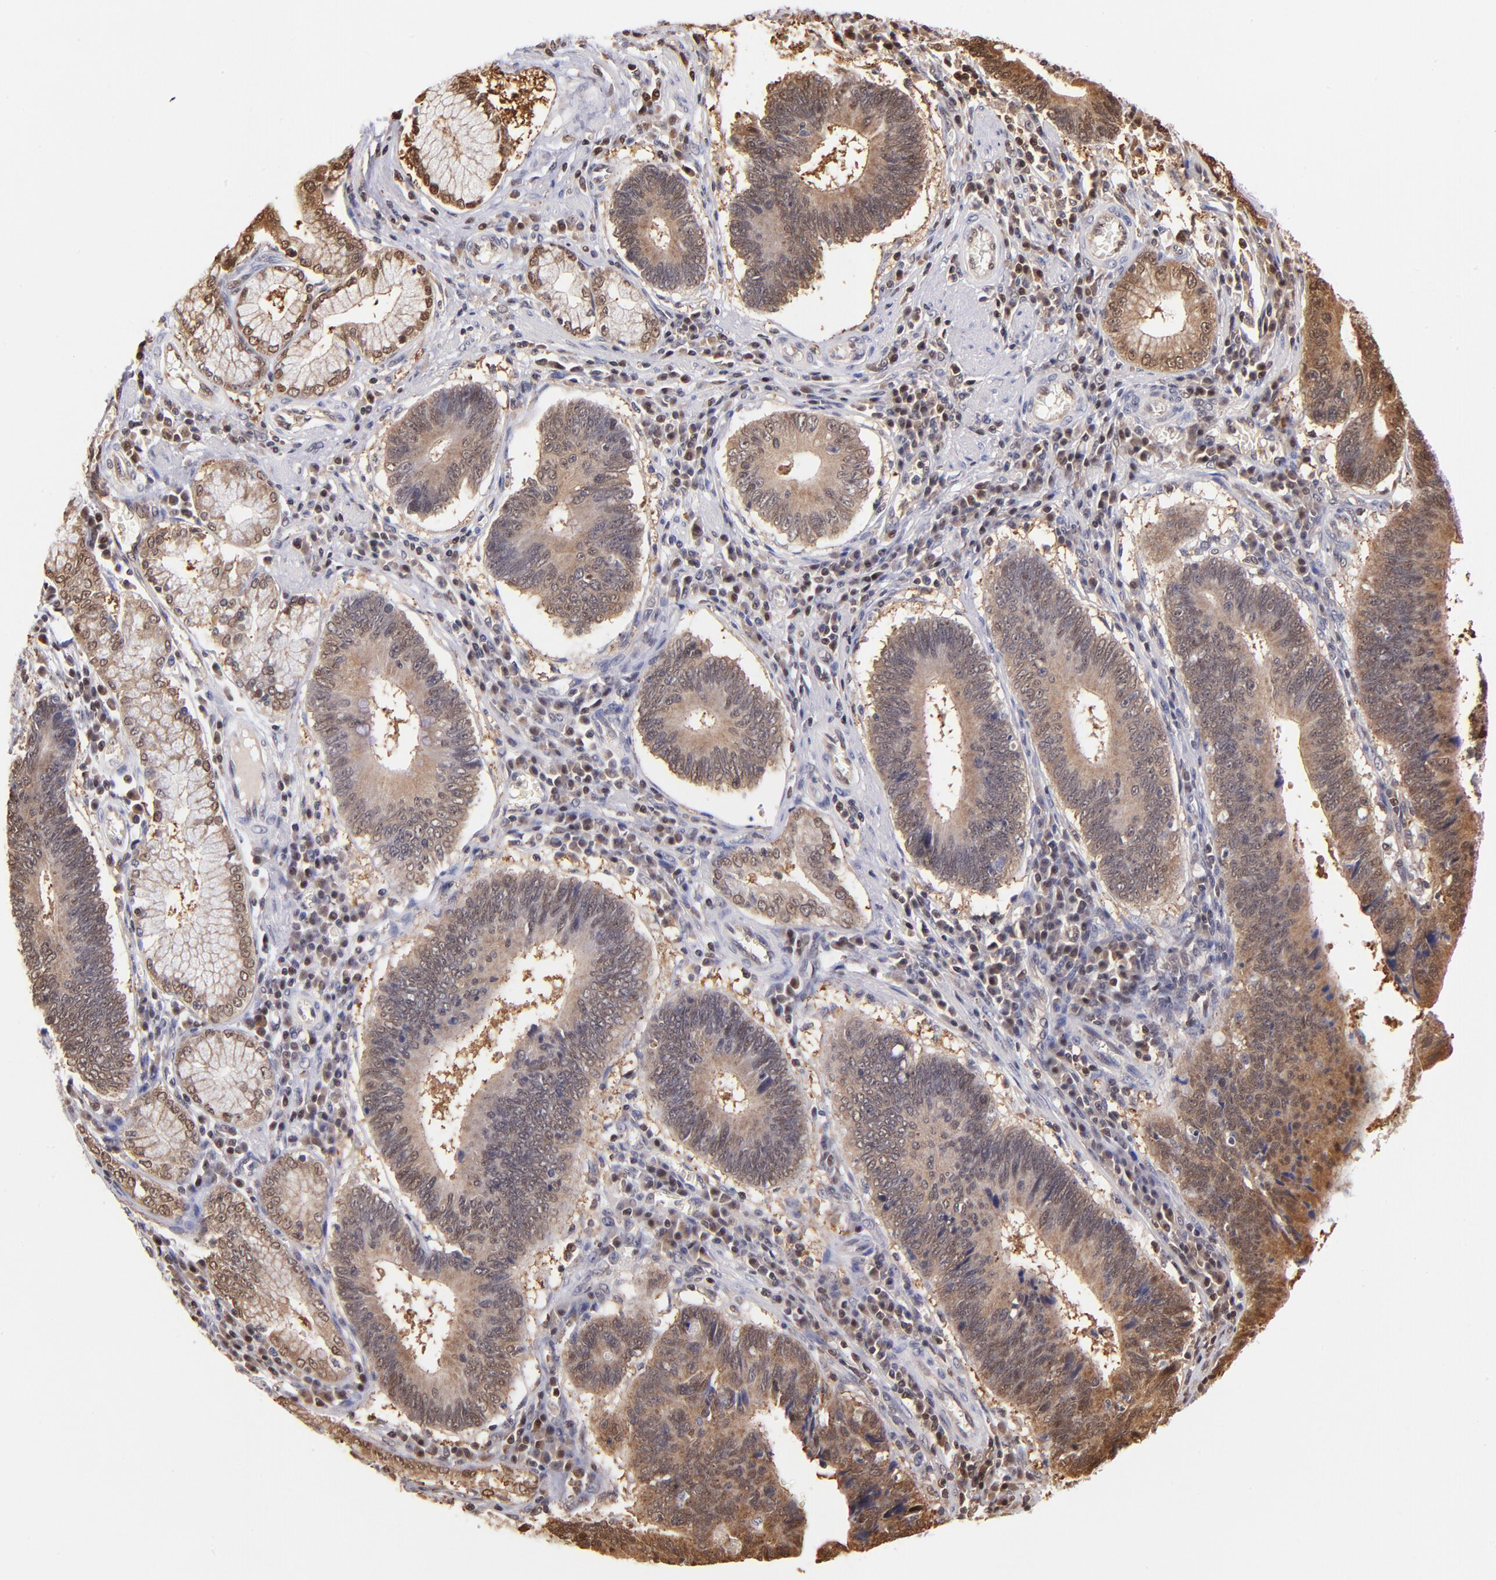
{"staining": {"intensity": "moderate", "quantity": ">75%", "location": "cytoplasmic/membranous,nuclear"}, "tissue": "stomach cancer", "cell_type": "Tumor cells", "image_type": "cancer", "snomed": [{"axis": "morphology", "description": "Adenocarcinoma, NOS"}, {"axis": "topography", "description": "Stomach"}], "caption": "Brown immunohistochemical staining in adenocarcinoma (stomach) displays moderate cytoplasmic/membranous and nuclear expression in about >75% of tumor cells.", "gene": "YWHAB", "patient": {"sex": "male", "age": 59}}